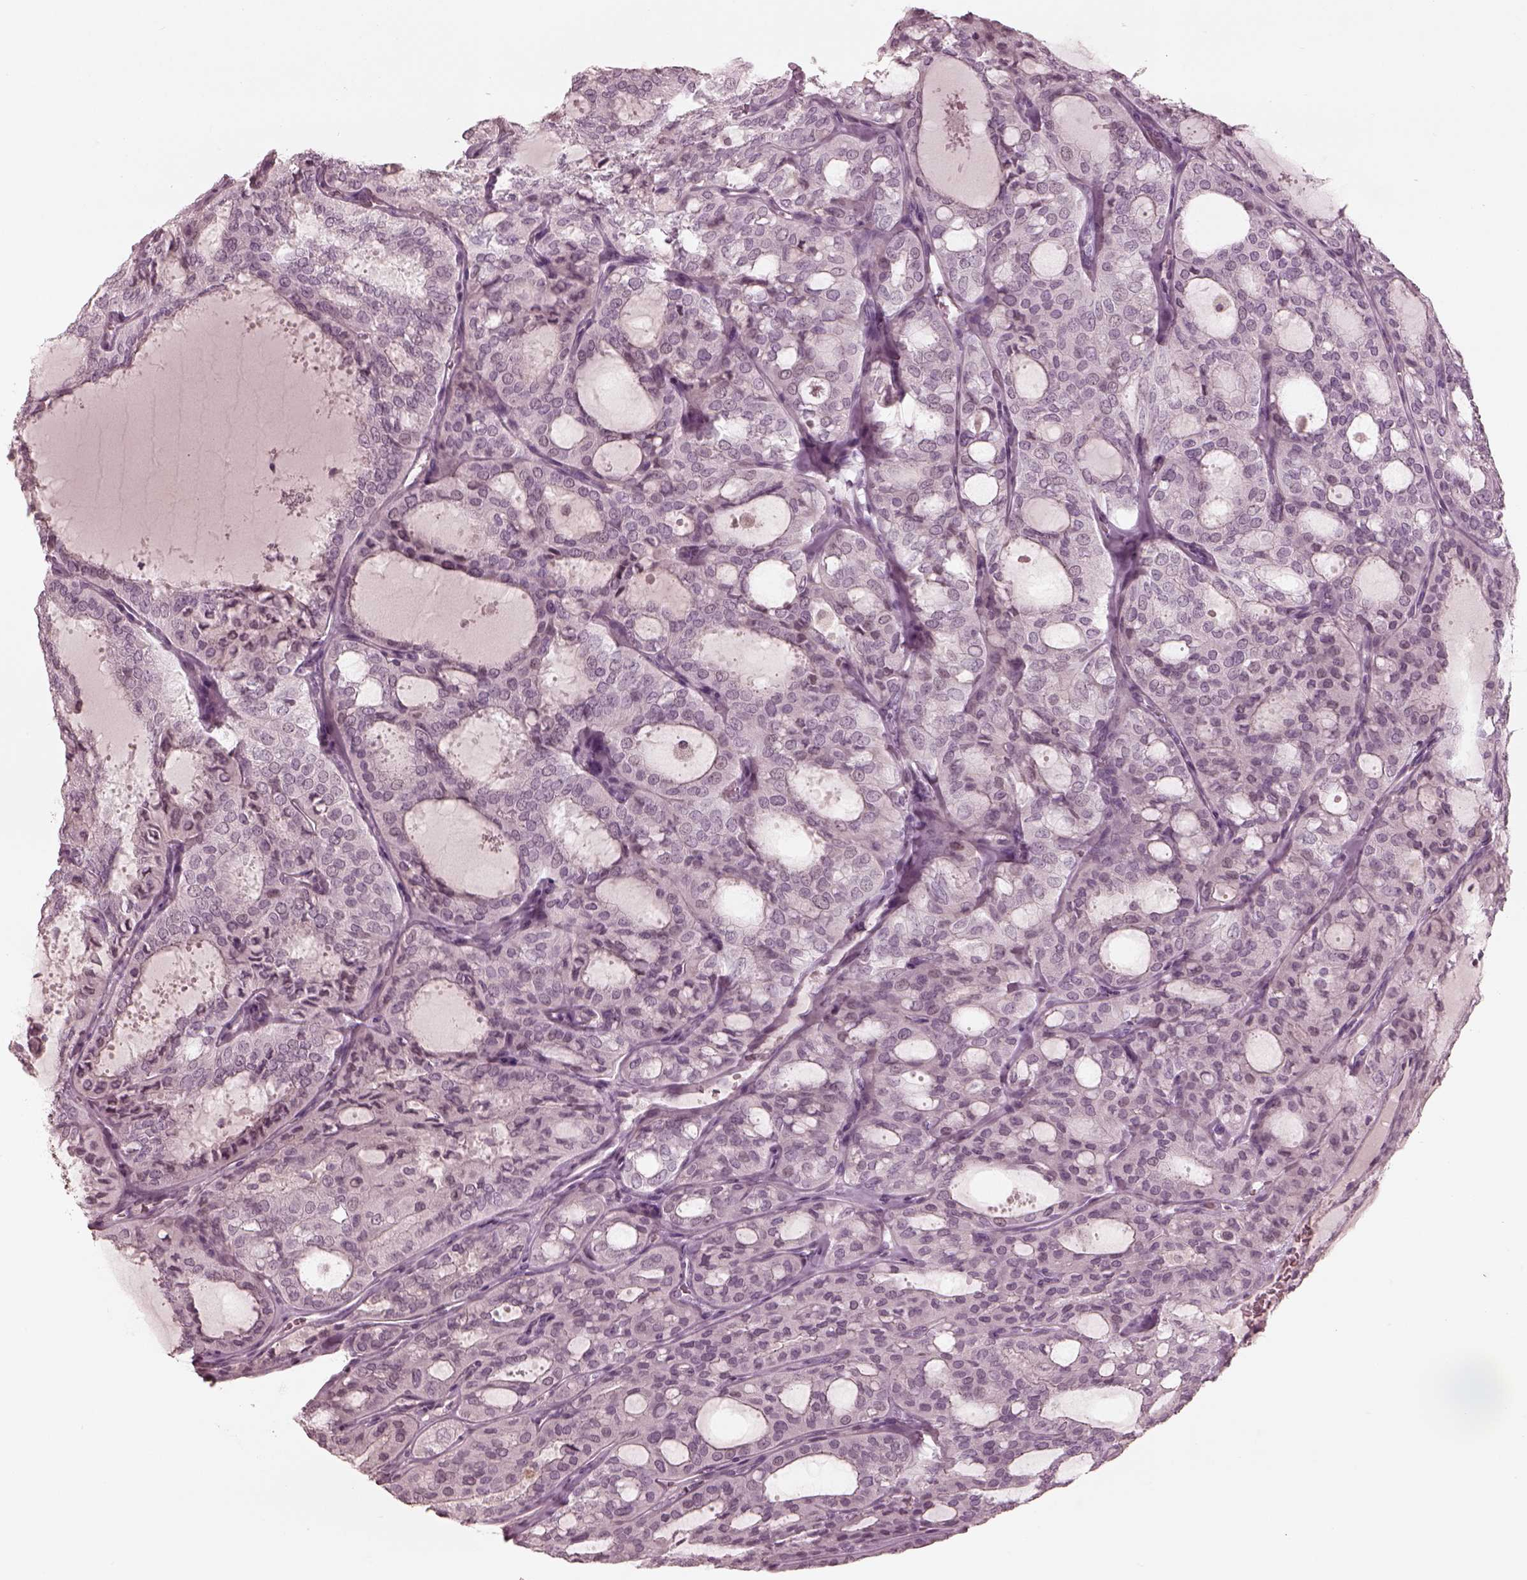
{"staining": {"intensity": "negative", "quantity": "none", "location": "none"}, "tissue": "thyroid cancer", "cell_type": "Tumor cells", "image_type": "cancer", "snomed": [{"axis": "morphology", "description": "Follicular adenoma carcinoma, NOS"}, {"axis": "topography", "description": "Thyroid gland"}], "caption": "This is an immunohistochemistry photomicrograph of follicular adenoma carcinoma (thyroid). There is no expression in tumor cells.", "gene": "ADRB3", "patient": {"sex": "male", "age": 75}}